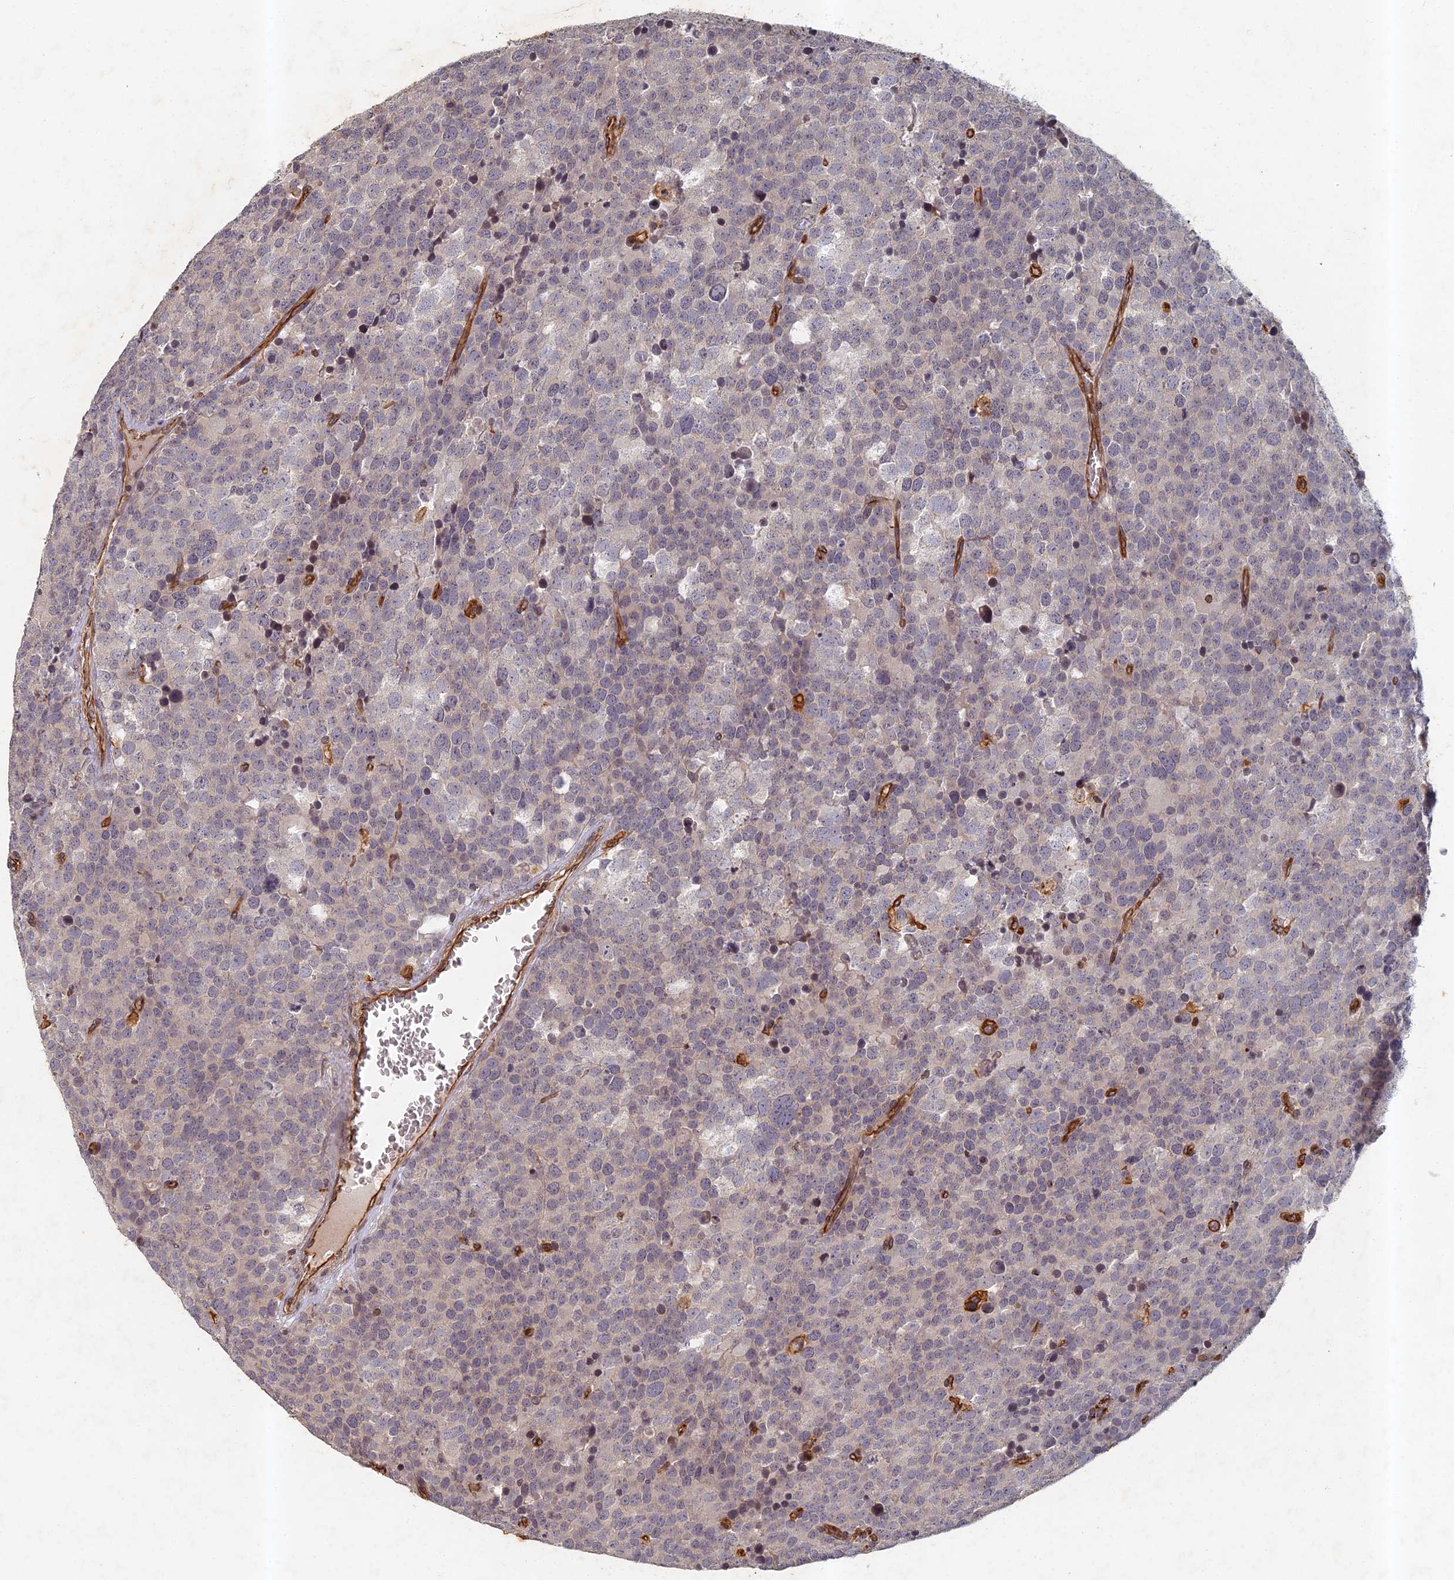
{"staining": {"intensity": "negative", "quantity": "none", "location": "none"}, "tissue": "testis cancer", "cell_type": "Tumor cells", "image_type": "cancer", "snomed": [{"axis": "morphology", "description": "Seminoma, NOS"}, {"axis": "topography", "description": "Testis"}], "caption": "The IHC image has no significant staining in tumor cells of seminoma (testis) tissue.", "gene": "ABCB10", "patient": {"sex": "male", "age": 71}}